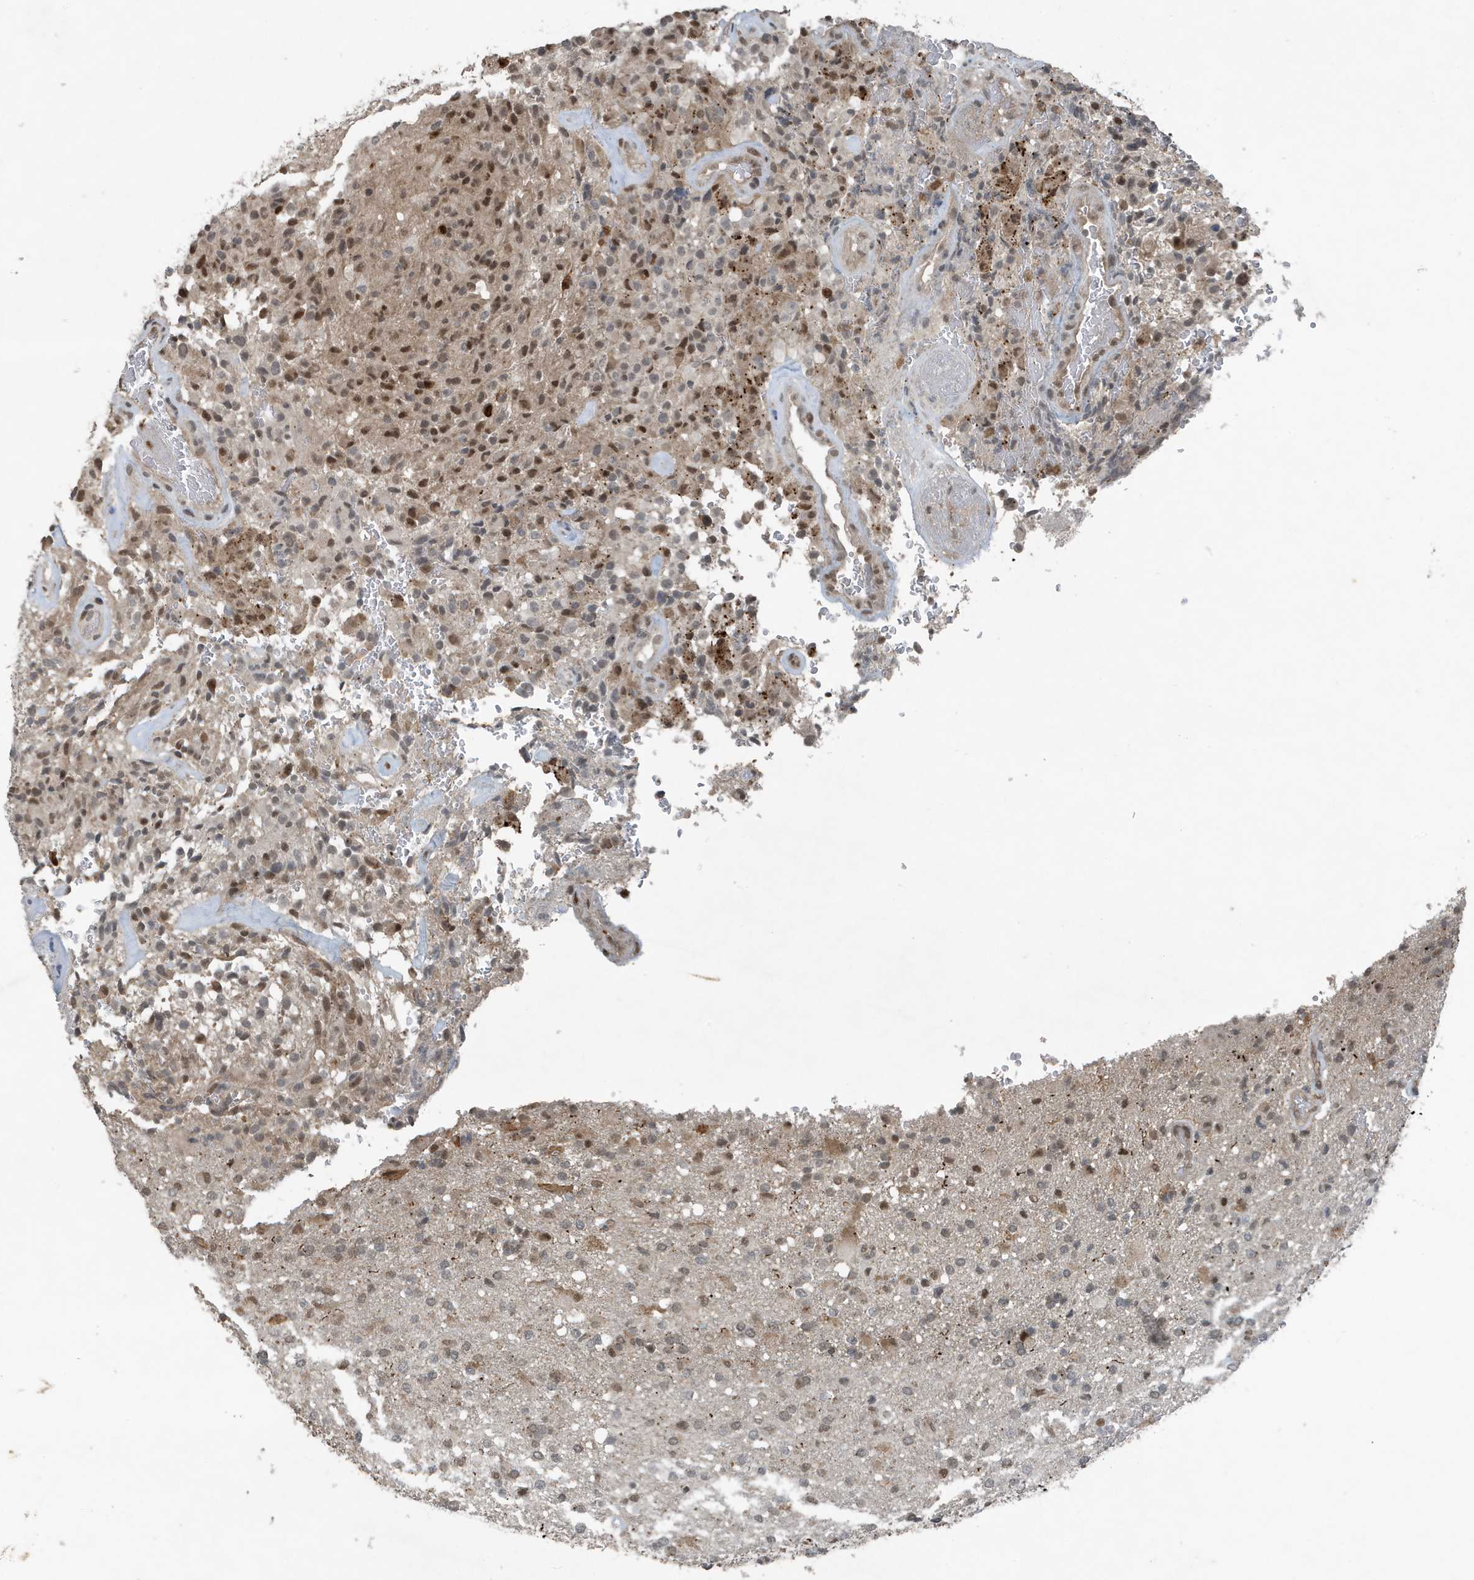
{"staining": {"intensity": "moderate", "quantity": "<25%", "location": "nuclear"}, "tissue": "glioma", "cell_type": "Tumor cells", "image_type": "cancer", "snomed": [{"axis": "morphology", "description": "Glioma, malignant, High grade"}, {"axis": "topography", "description": "Brain"}], "caption": "Approximately <25% of tumor cells in human glioma demonstrate moderate nuclear protein expression as visualized by brown immunohistochemical staining.", "gene": "HSPA1A", "patient": {"sex": "male", "age": 71}}